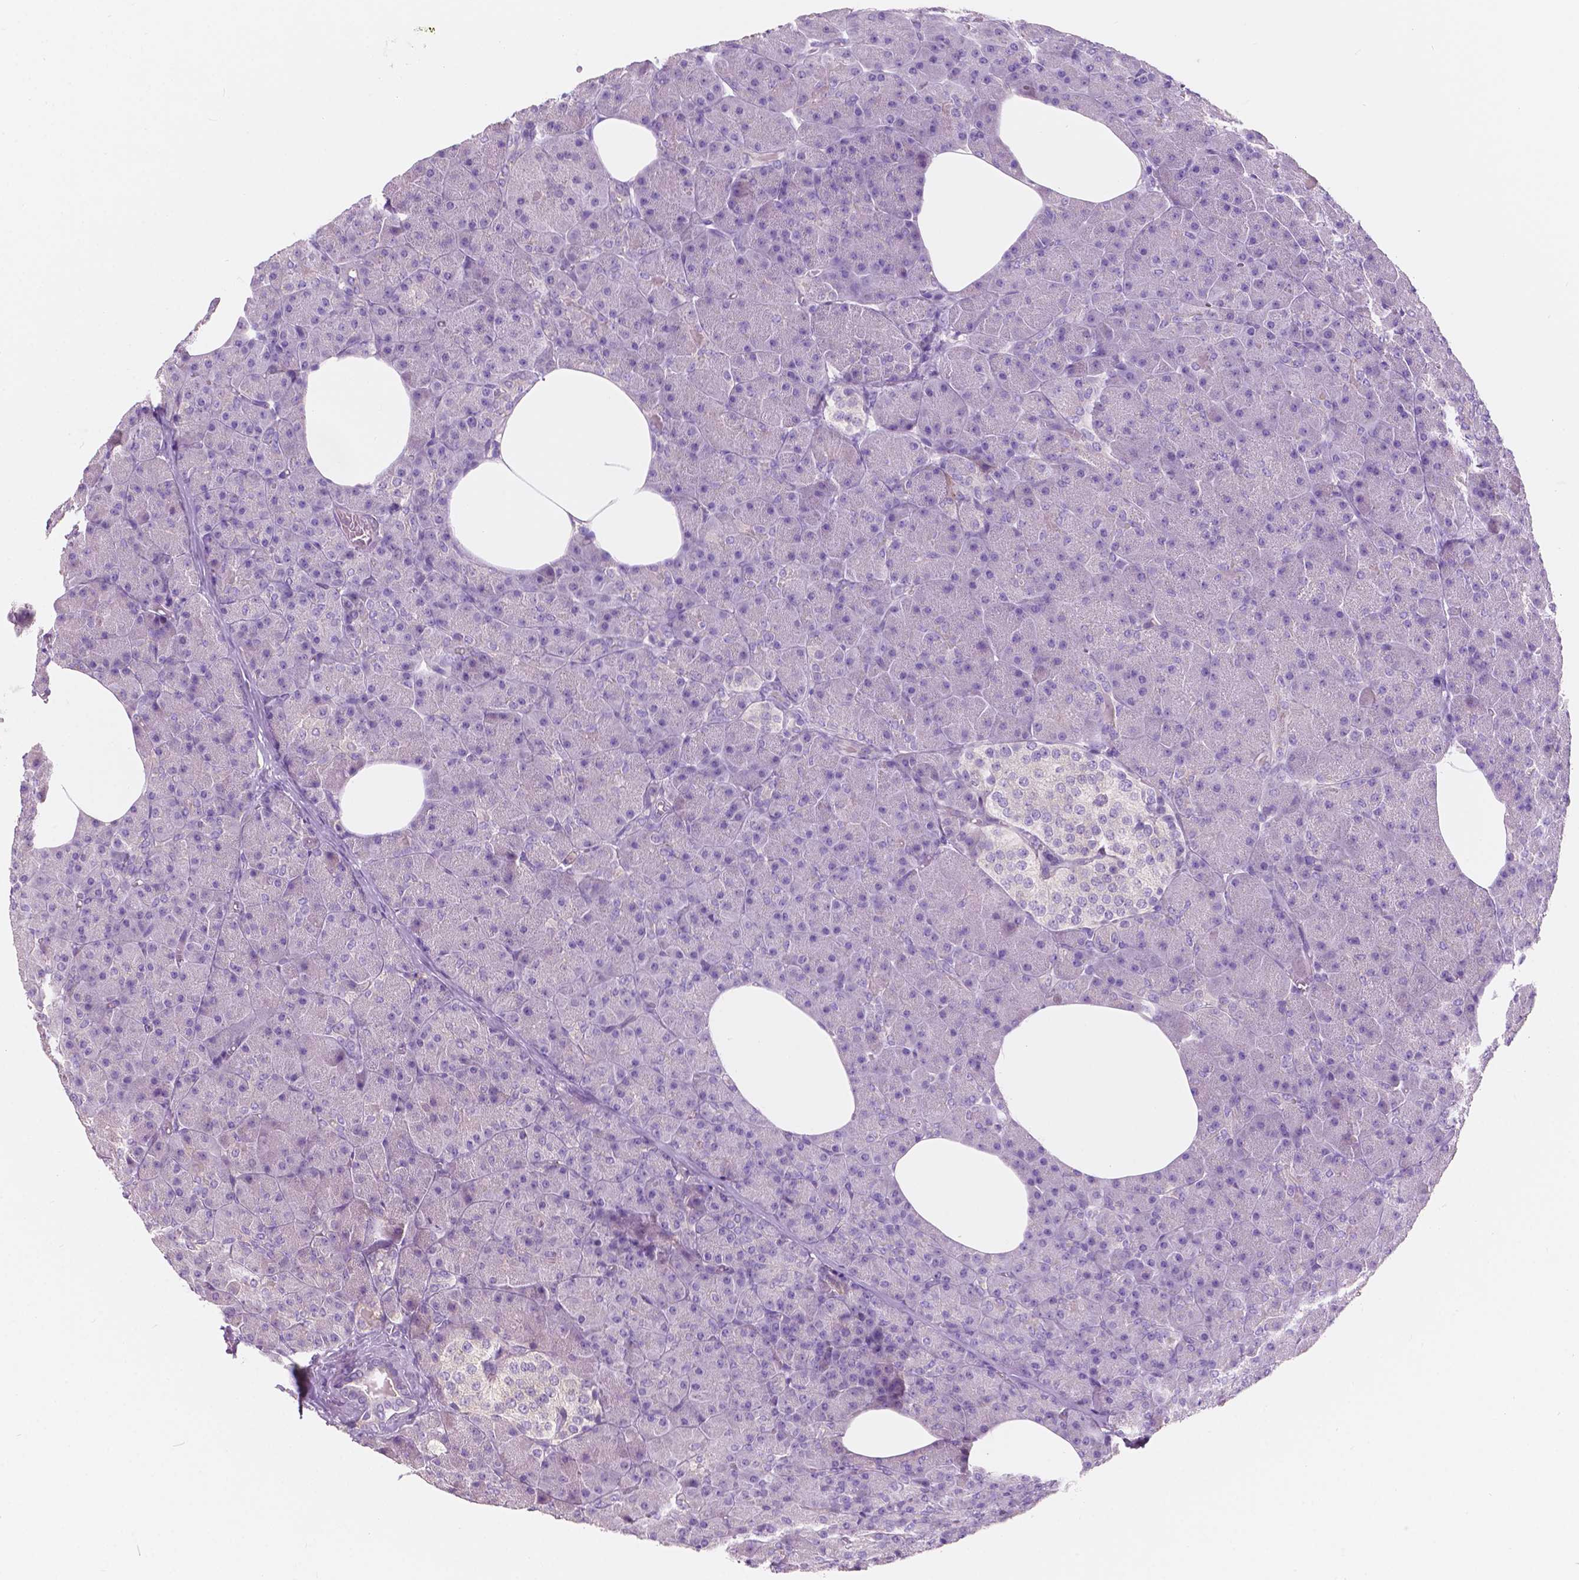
{"staining": {"intensity": "negative", "quantity": "none", "location": "none"}, "tissue": "pancreas", "cell_type": "Exocrine glandular cells", "image_type": "normal", "snomed": [{"axis": "morphology", "description": "Normal tissue, NOS"}, {"axis": "topography", "description": "Pancreas"}], "caption": "High power microscopy image of an immunohistochemistry (IHC) histopathology image of unremarkable pancreas, revealing no significant expression in exocrine glandular cells.", "gene": "SEMA4A", "patient": {"sex": "female", "age": 45}}